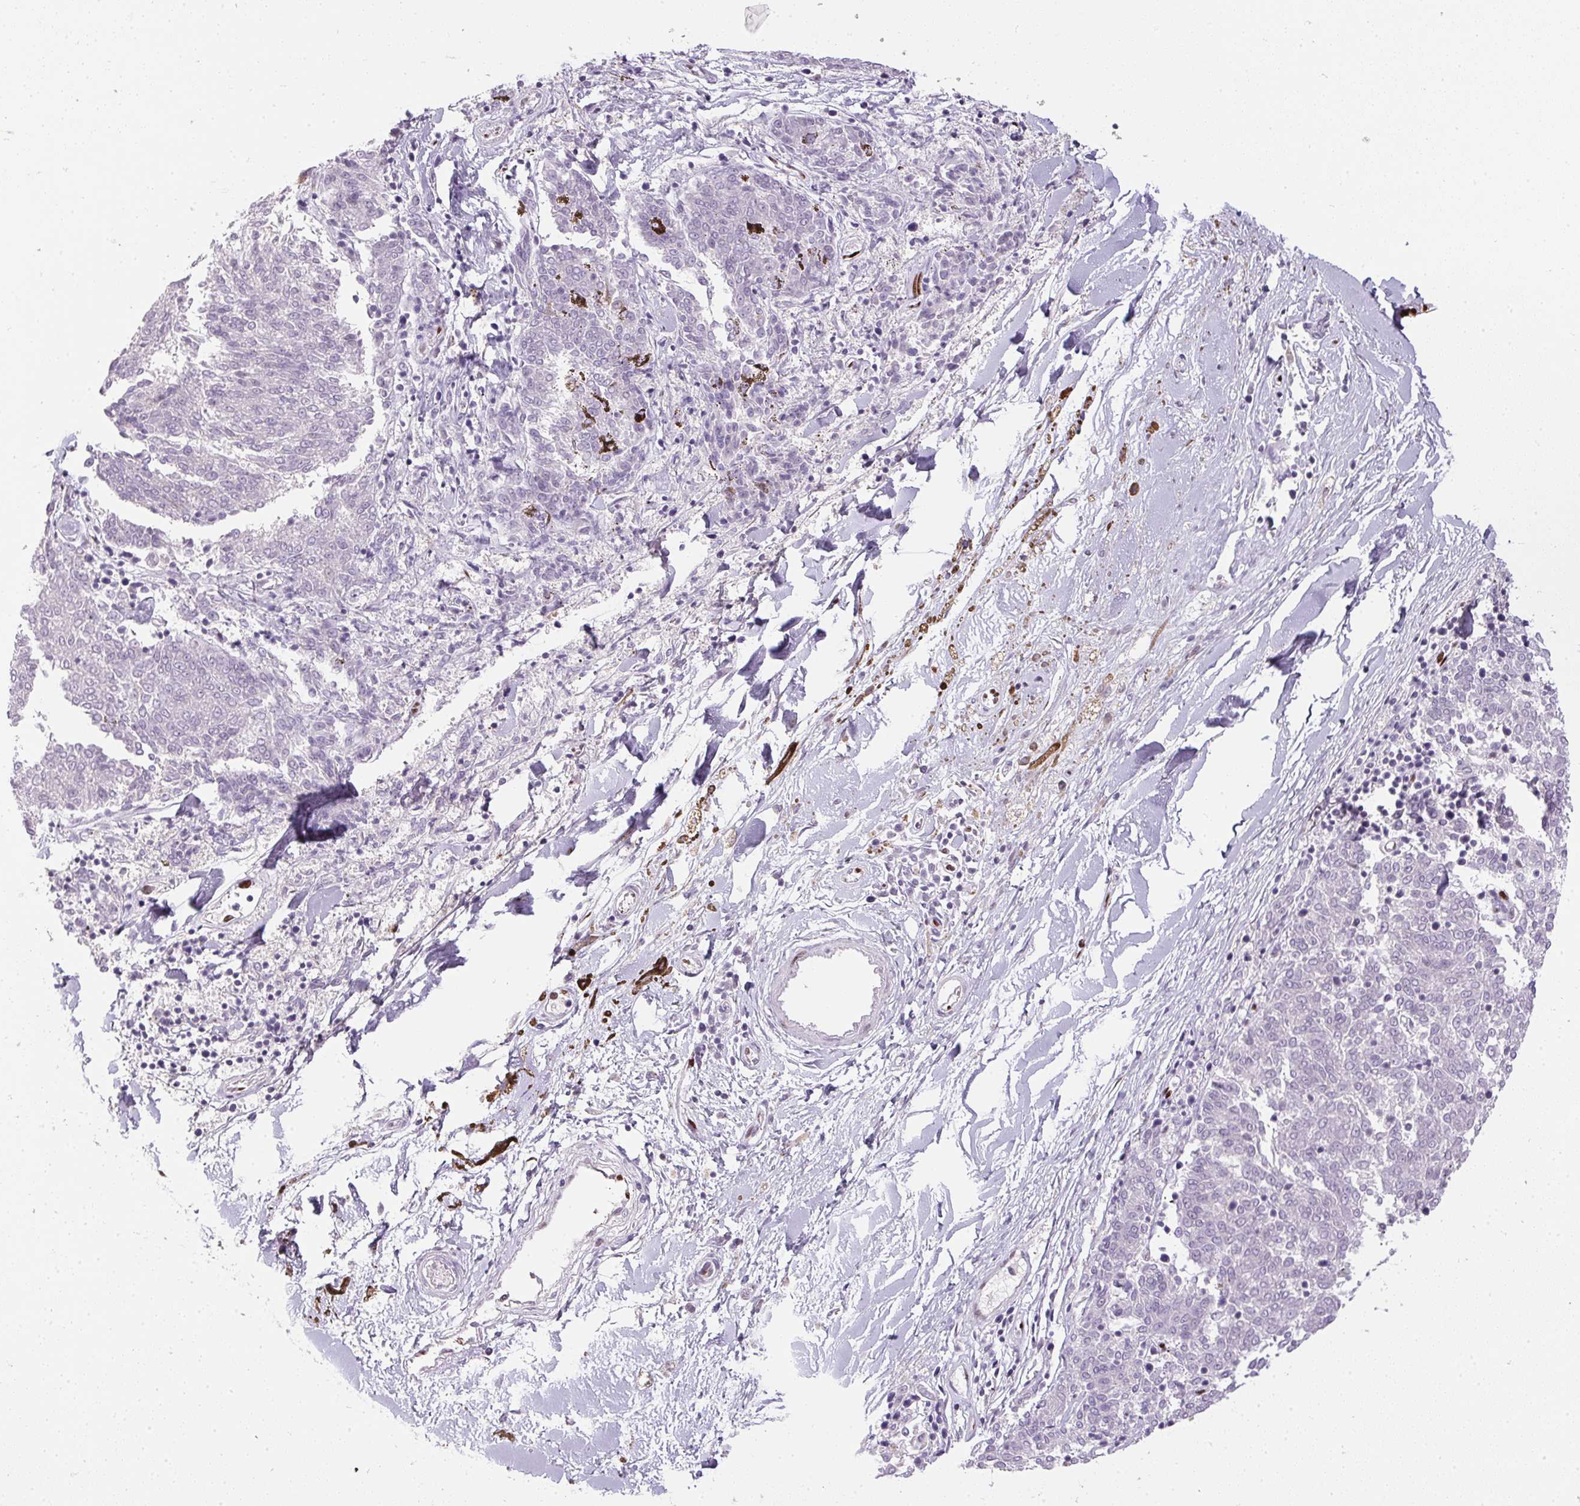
{"staining": {"intensity": "negative", "quantity": "none", "location": "none"}, "tissue": "melanoma", "cell_type": "Tumor cells", "image_type": "cancer", "snomed": [{"axis": "morphology", "description": "Malignant melanoma, NOS"}, {"axis": "topography", "description": "Skin"}], "caption": "High magnification brightfield microscopy of melanoma stained with DAB (brown) and counterstained with hematoxylin (blue): tumor cells show no significant expression.", "gene": "PAGE3", "patient": {"sex": "female", "age": 72}}